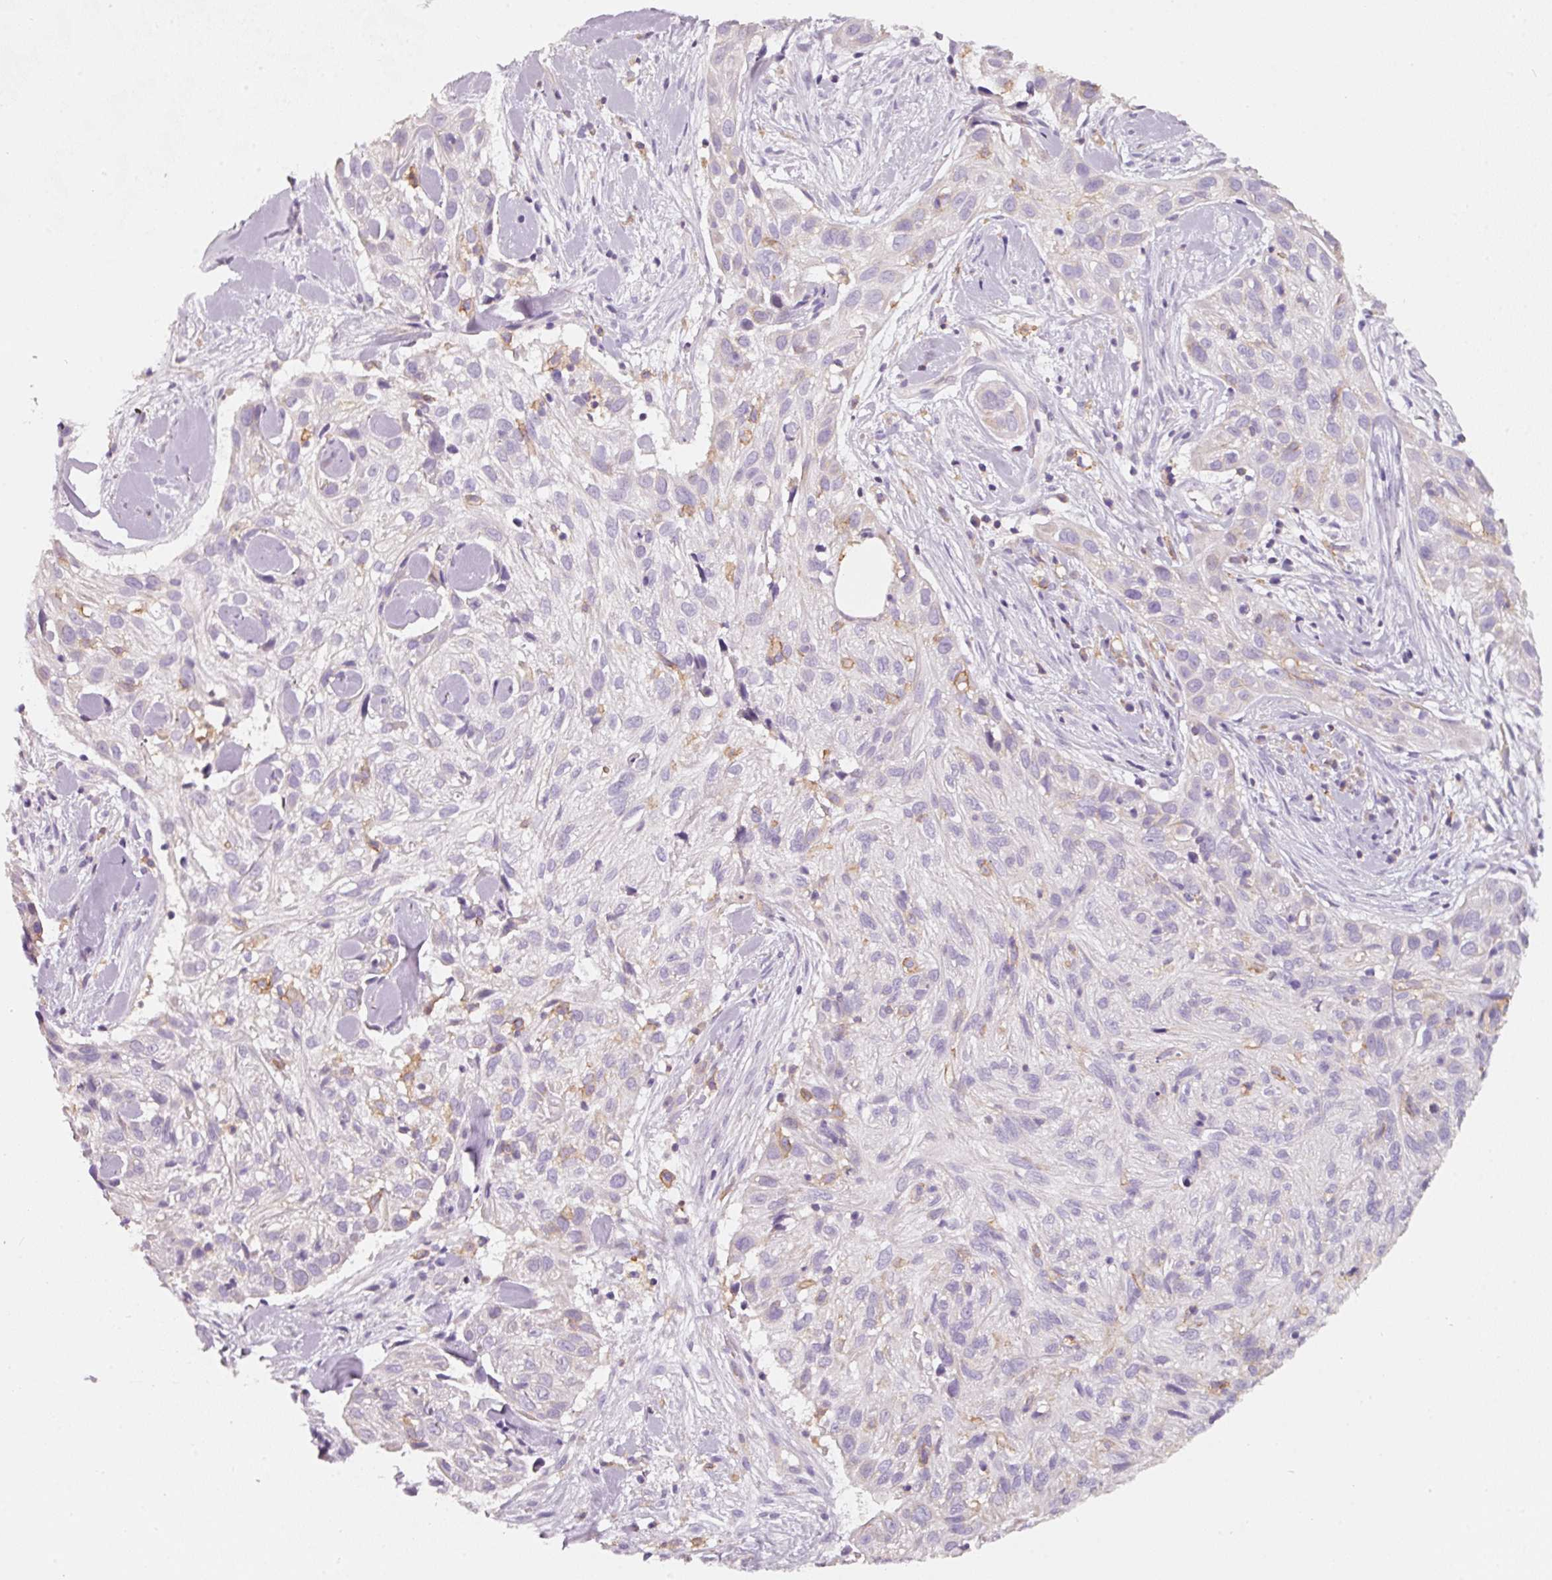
{"staining": {"intensity": "negative", "quantity": "none", "location": "none"}, "tissue": "skin cancer", "cell_type": "Tumor cells", "image_type": "cancer", "snomed": [{"axis": "morphology", "description": "Squamous cell carcinoma, NOS"}, {"axis": "topography", "description": "Skin"}], "caption": "Immunohistochemical staining of squamous cell carcinoma (skin) exhibits no significant positivity in tumor cells.", "gene": "IQGAP2", "patient": {"sex": "male", "age": 82}}